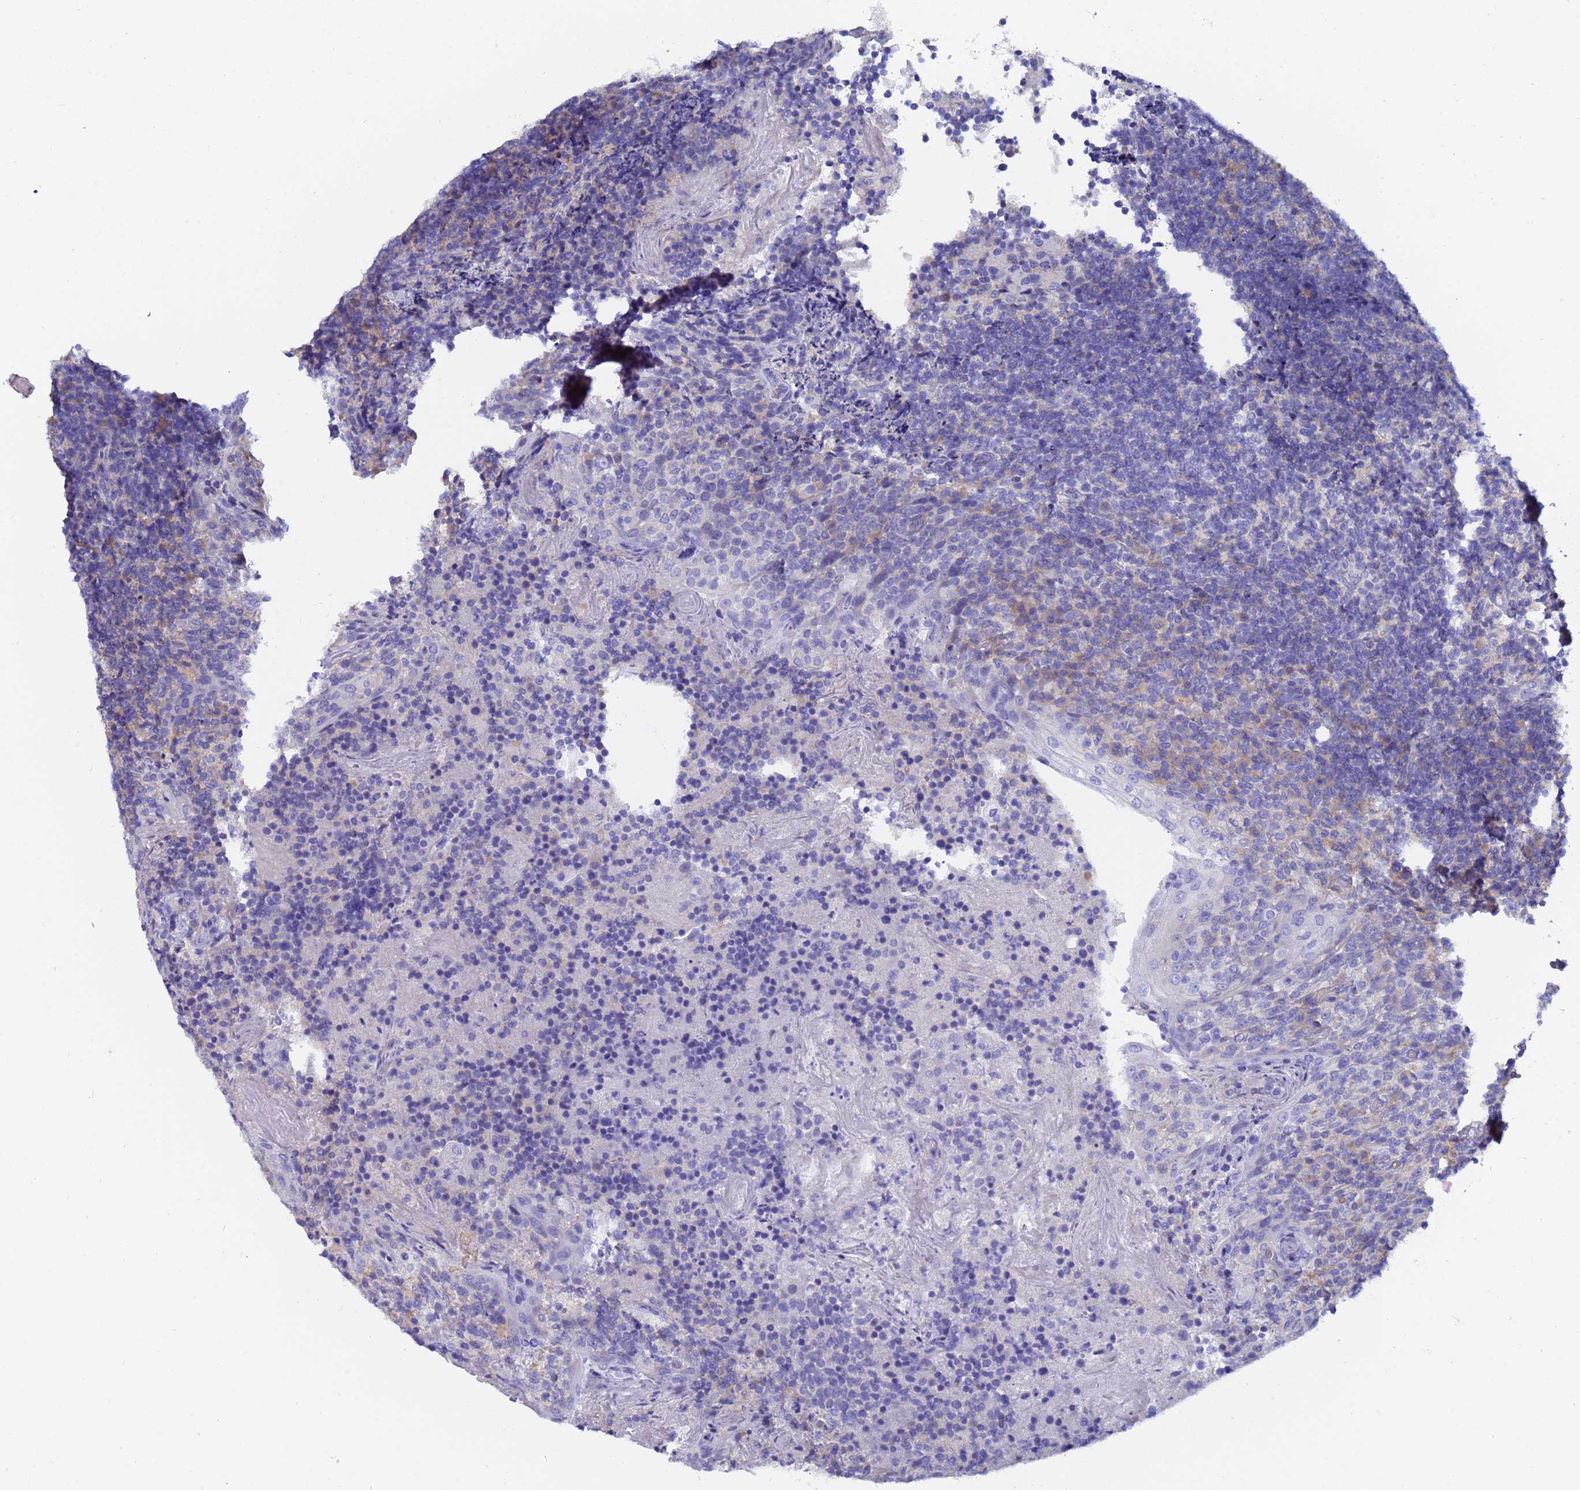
{"staining": {"intensity": "negative", "quantity": "none", "location": "none"}, "tissue": "tonsil", "cell_type": "Germinal center cells", "image_type": "normal", "snomed": [{"axis": "morphology", "description": "Normal tissue, NOS"}, {"axis": "topography", "description": "Tonsil"}], "caption": "Immunohistochemical staining of unremarkable tonsil exhibits no significant staining in germinal center cells. (DAB (3,3'-diaminobenzidine) IHC, high magnification).", "gene": "UBE2O", "patient": {"sex": "female", "age": 10}}